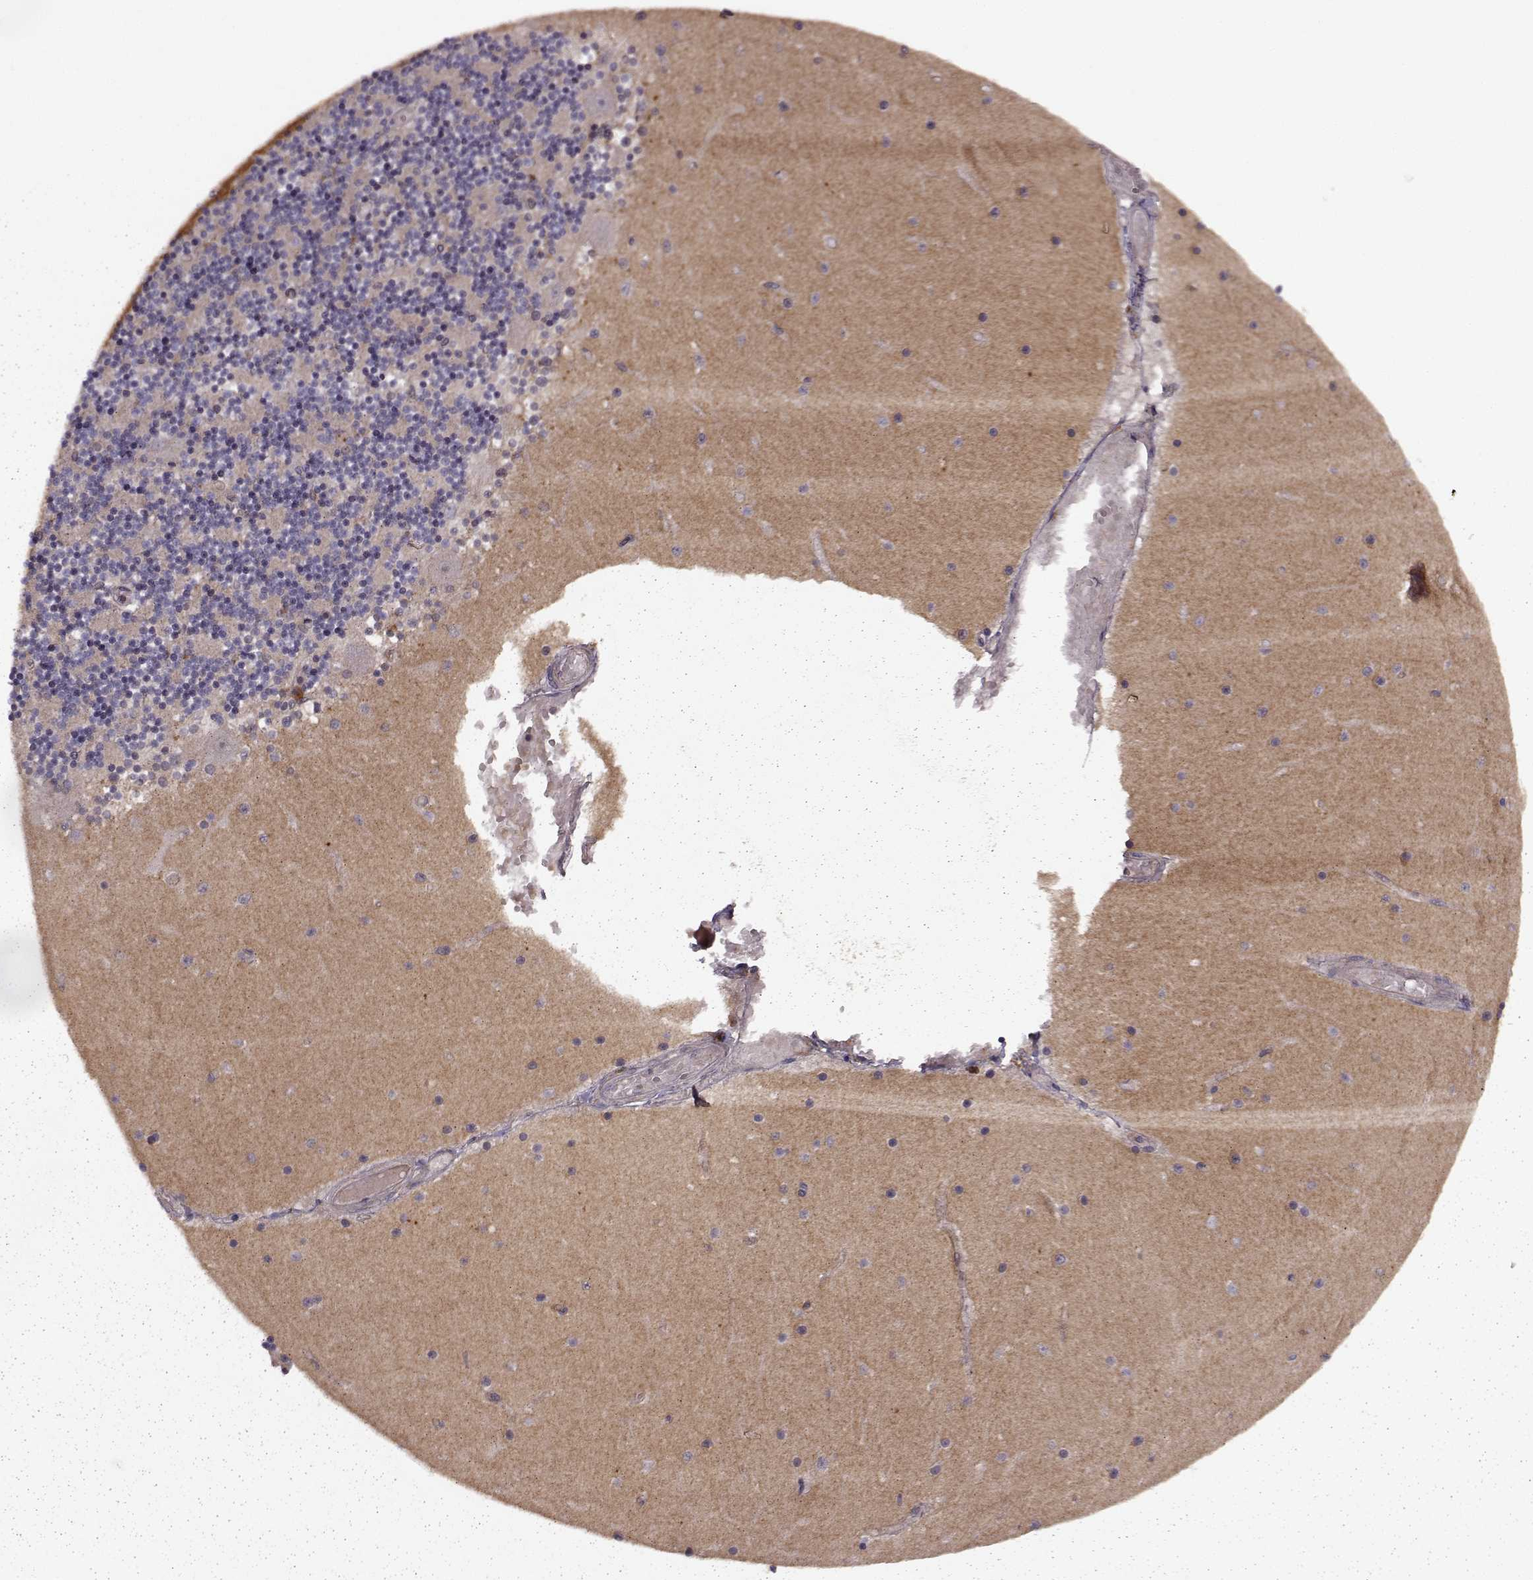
{"staining": {"intensity": "negative", "quantity": "none", "location": "none"}, "tissue": "cerebellum", "cell_type": "Cells in granular layer", "image_type": "normal", "snomed": [{"axis": "morphology", "description": "Normal tissue, NOS"}, {"axis": "topography", "description": "Cerebellum"}], "caption": "Immunohistochemical staining of benign human cerebellum demonstrates no significant staining in cells in granular layer. Nuclei are stained in blue.", "gene": "IFRD2", "patient": {"sex": "female", "age": 28}}